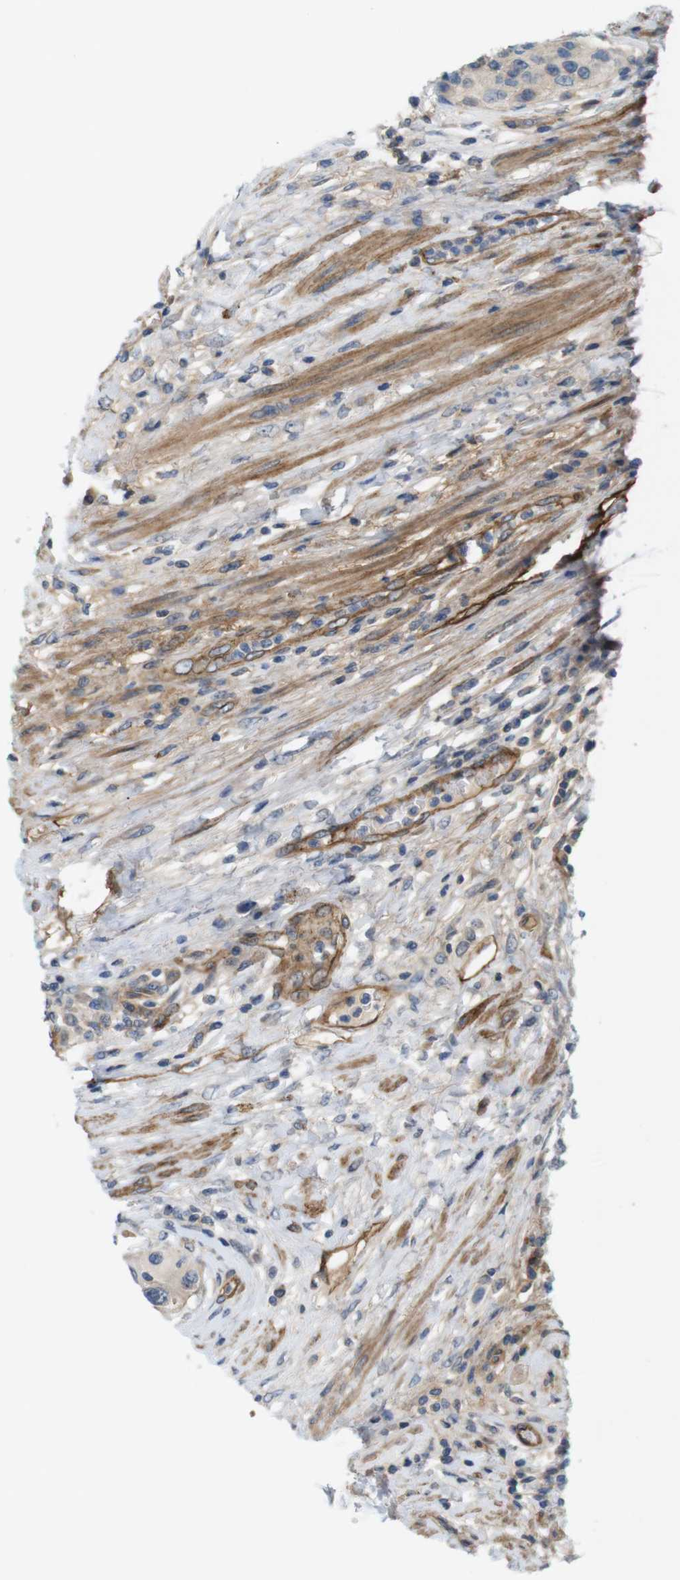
{"staining": {"intensity": "weak", "quantity": ">75%", "location": "cytoplasmic/membranous"}, "tissue": "urothelial cancer", "cell_type": "Tumor cells", "image_type": "cancer", "snomed": [{"axis": "morphology", "description": "Urothelial carcinoma, High grade"}, {"axis": "topography", "description": "Urinary bladder"}], "caption": "About >75% of tumor cells in urothelial cancer exhibit weak cytoplasmic/membranous protein staining as visualized by brown immunohistochemical staining.", "gene": "BVES", "patient": {"sex": "female", "age": 56}}